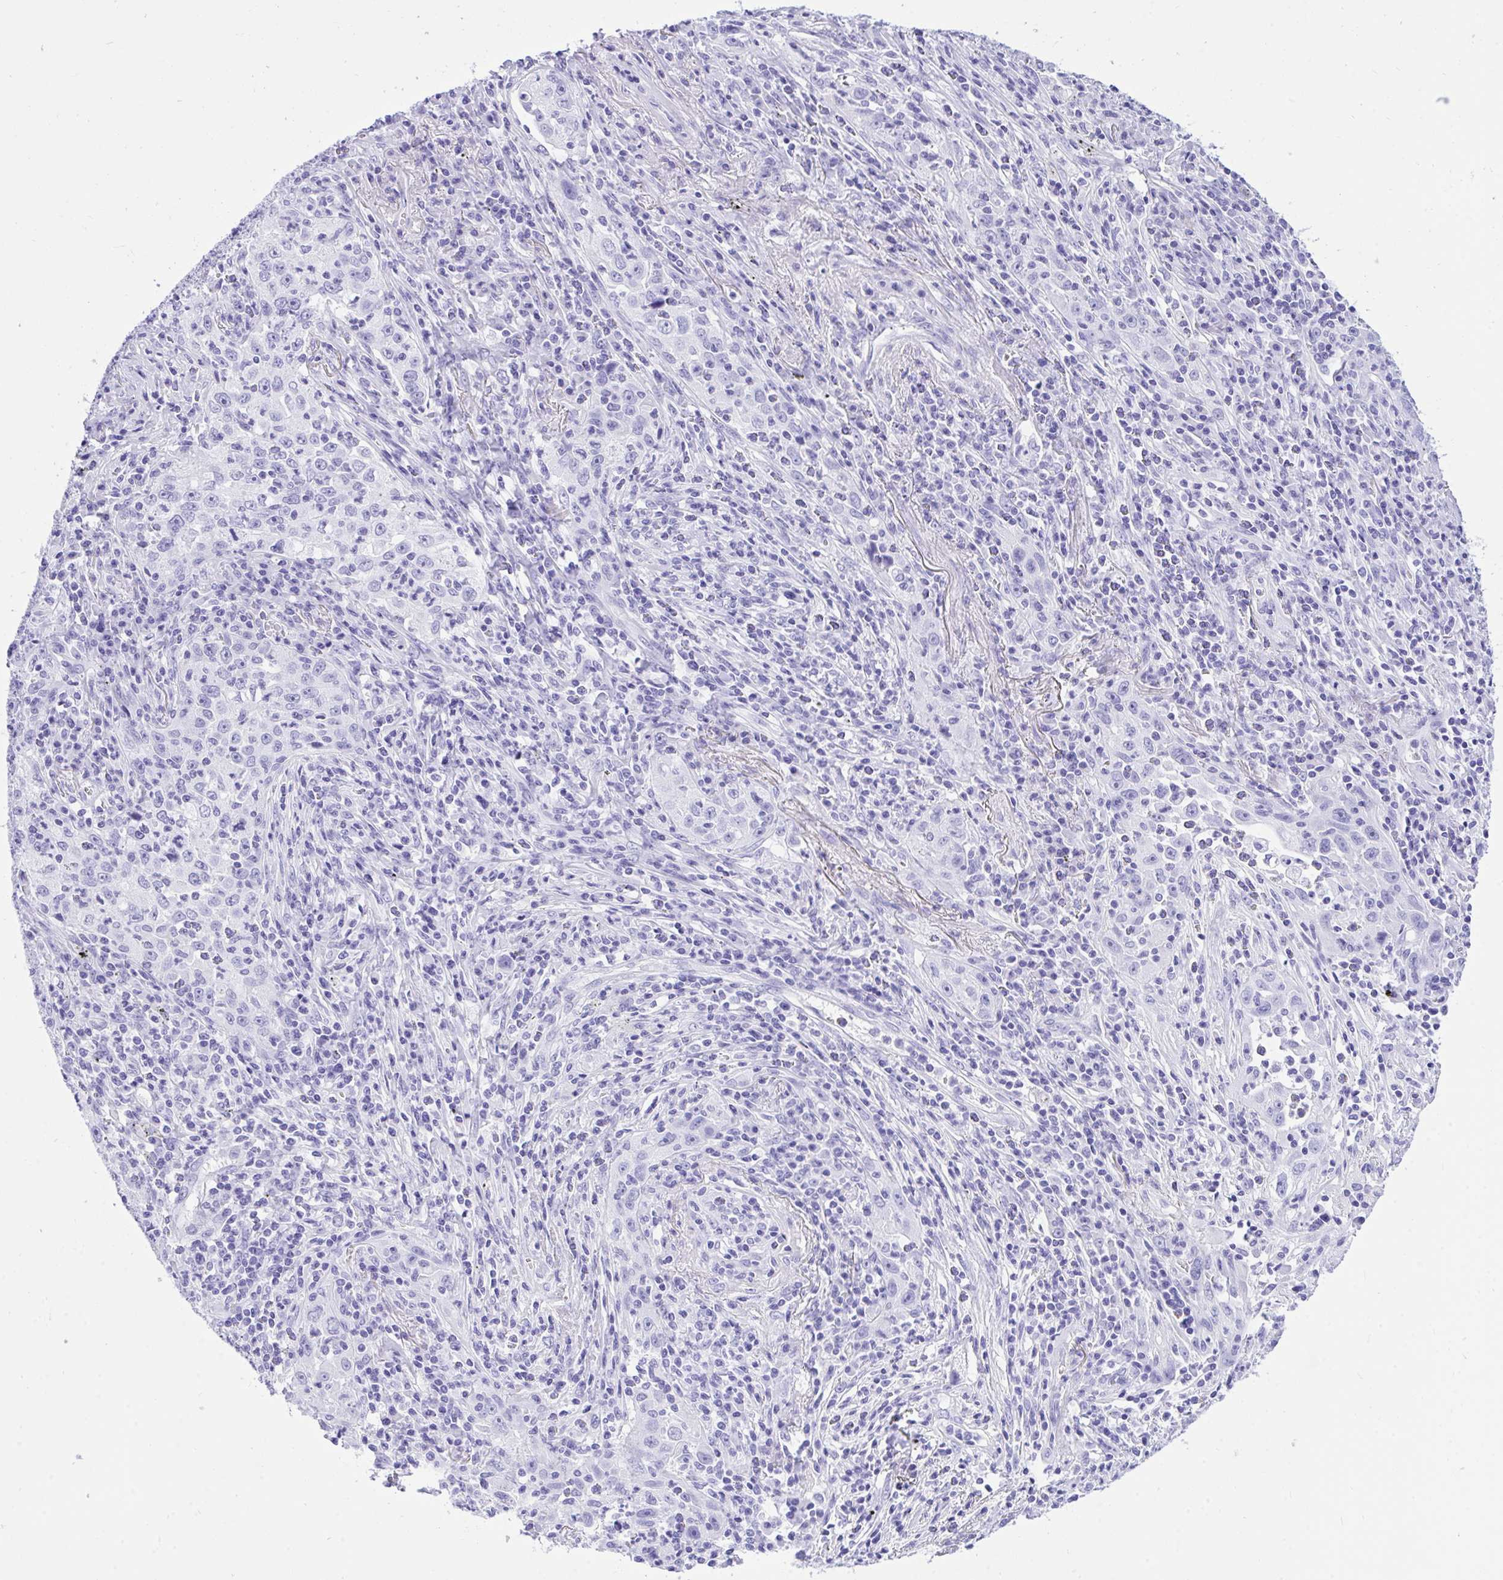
{"staining": {"intensity": "negative", "quantity": "none", "location": "none"}, "tissue": "lung cancer", "cell_type": "Tumor cells", "image_type": "cancer", "snomed": [{"axis": "morphology", "description": "Squamous cell carcinoma, NOS"}, {"axis": "topography", "description": "Lung"}], "caption": "This is an immunohistochemistry (IHC) micrograph of human lung cancer. There is no expression in tumor cells.", "gene": "TLN2", "patient": {"sex": "male", "age": 71}}